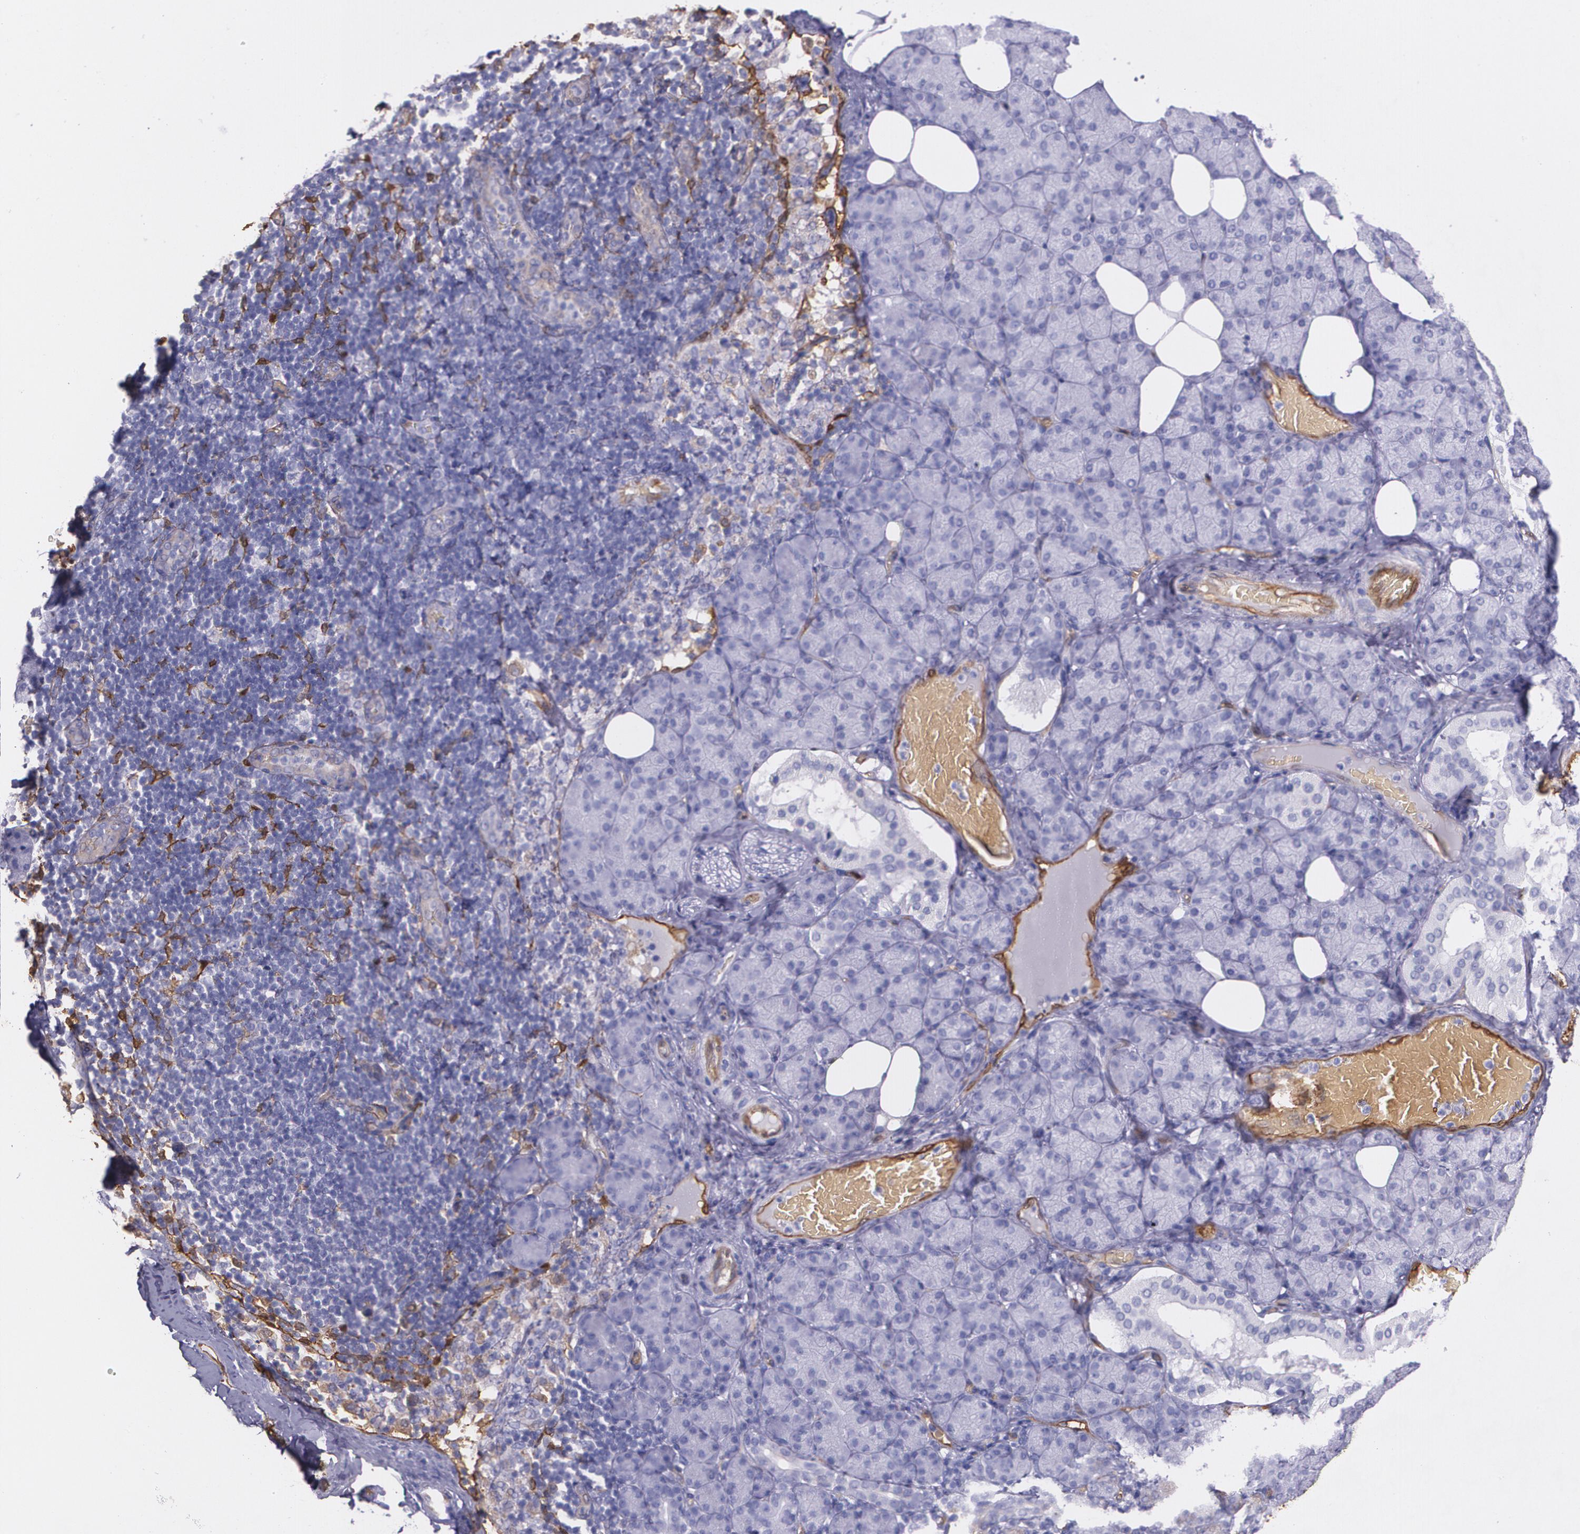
{"staining": {"intensity": "negative", "quantity": "none", "location": "none"}, "tissue": "salivary gland", "cell_type": "Glandular cells", "image_type": "normal", "snomed": [{"axis": "morphology", "description": "Normal tissue, NOS"}, {"axis": "topography", "description": "Lymph node"}, {"axis": "topography", "description": "Salivary gland"}], "caption": "DAB immunohistochemical staining of benign human salivary gland reveals no significant expression in glandular cells.", "gene": "MMP2", "patient": {"sex": "male", "age": 8}}